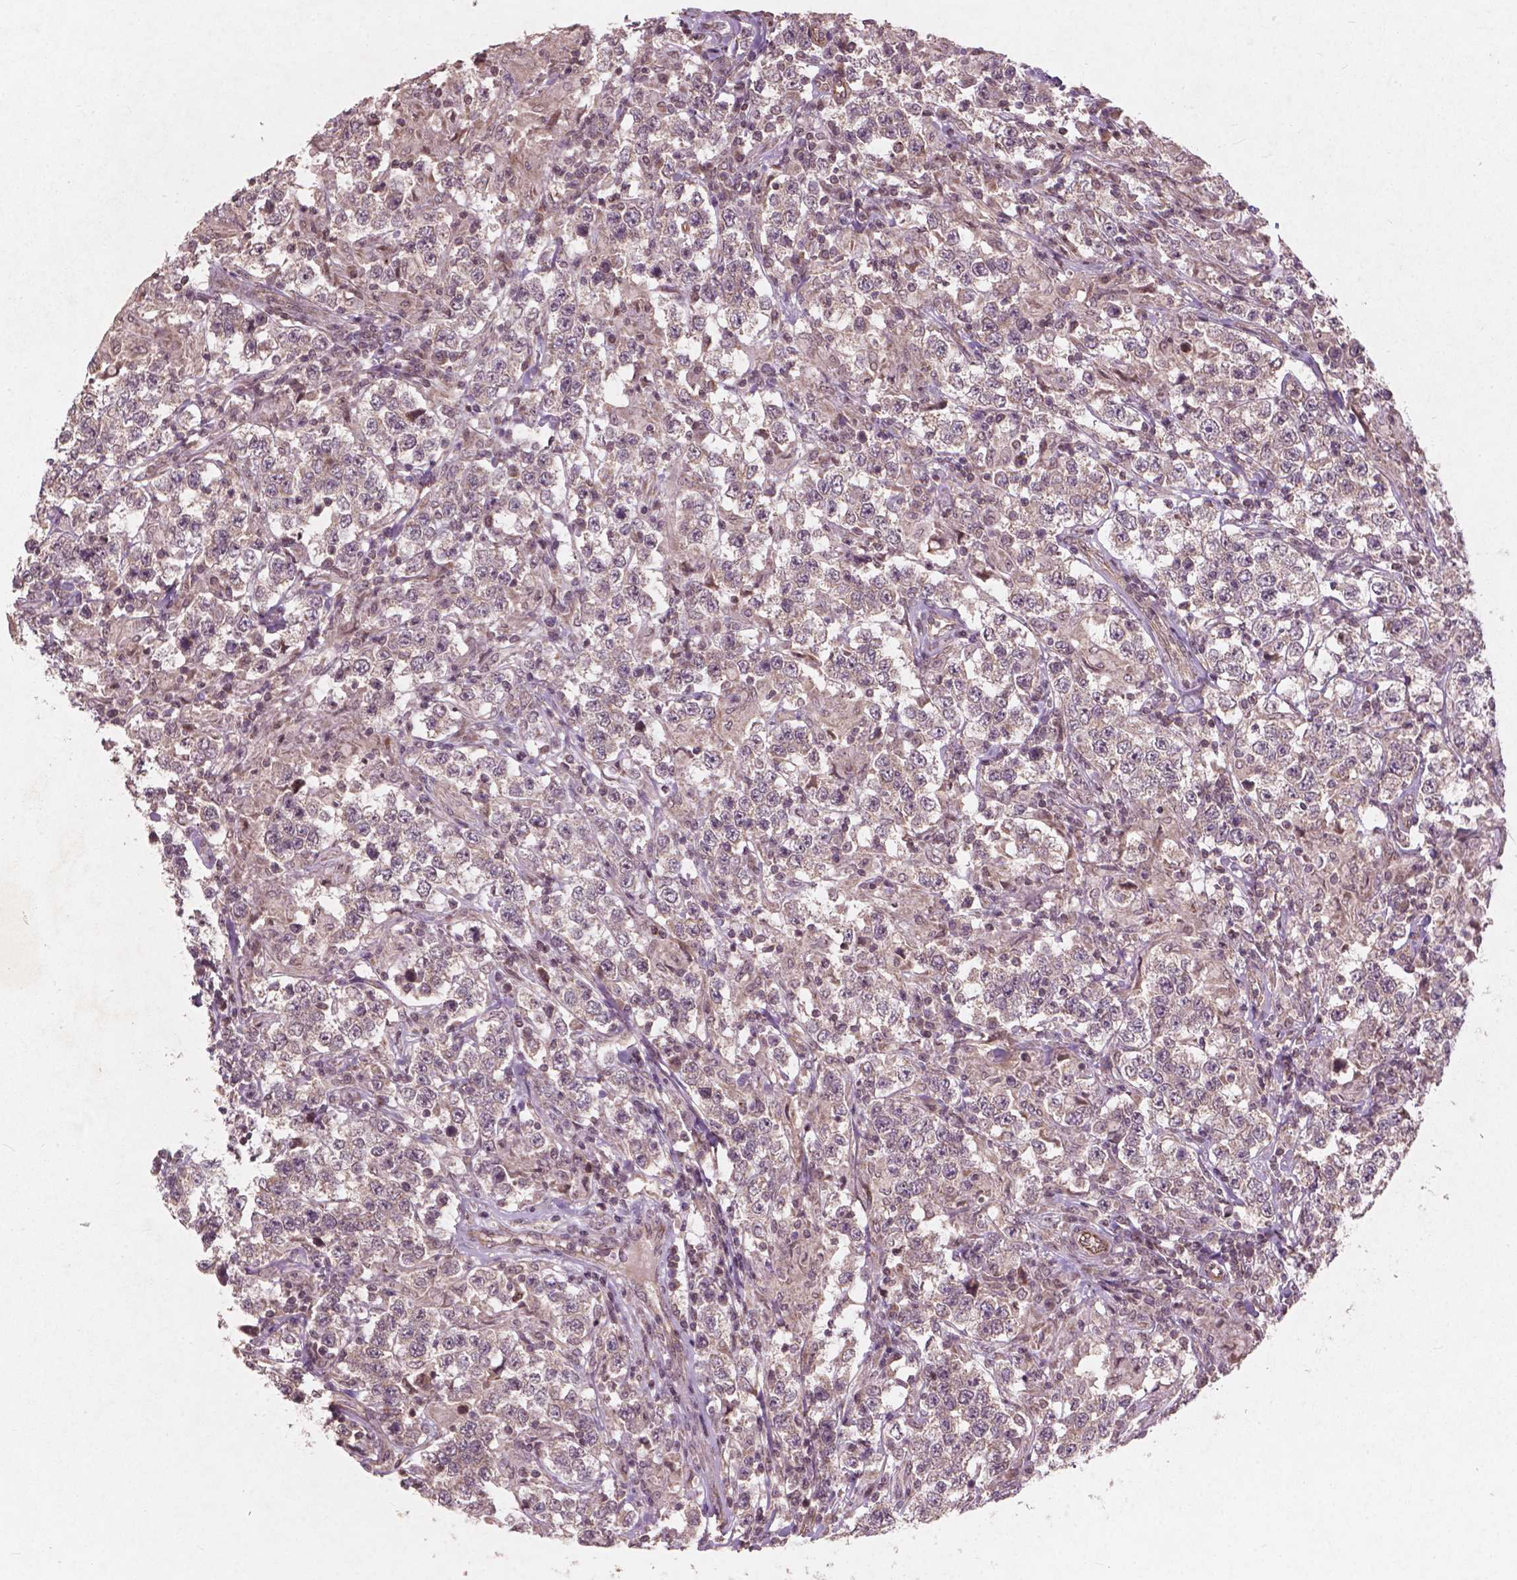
{"staining": {"intensity": "negative", "quantity": "none", "location": "none"}, "tissue": "testis cancer", "cell_type": "Tumor cells", "image_type": "cancer", "snomed": [{"axis": "morphology", "description": "Seminoma, NOS"}, {"axis": "morphology", "description": "Carcinoma, Embryonal, NOS"}, {"axis": "topography", "description": "Testis"}], "caption": "Tumor cells are negative for brown protein staining in testis cancer (embryonal carcinoma).", "gene": "SMAD2", "patient": {"sex": "male", "age": 41}}